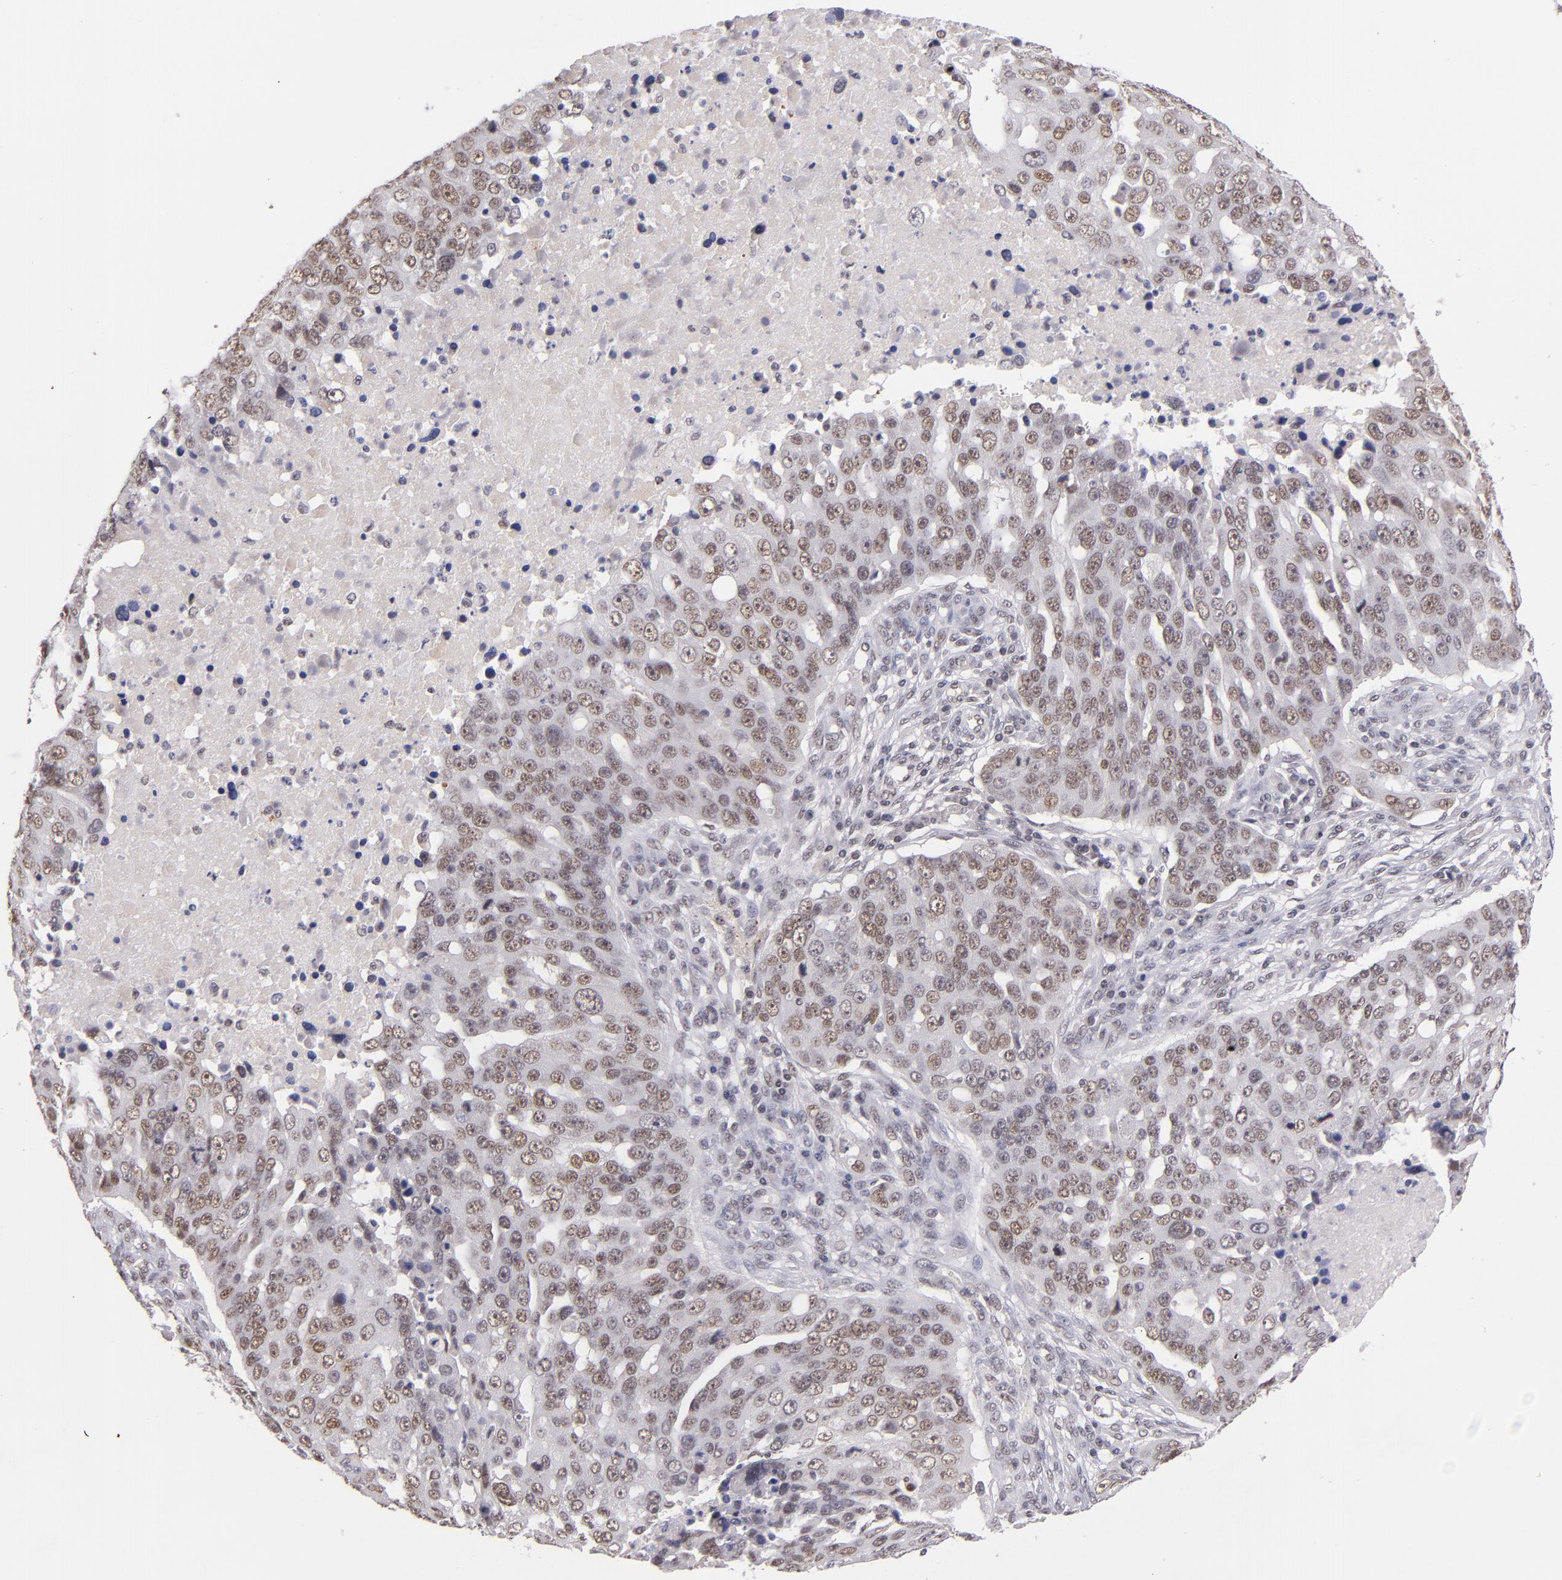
{"staining": {"intensity": "moderate", "quantity": "25%-75%", "location": "nuclear"}, "tissue": "ovarian cancer", "cell_type": "Tumor cells", "image_type": "cancer", "snomed": [{"axis": "morphology", "description": "Carcinoma, endometroid"}, {"axis": "topography", "description": "Ovary"}], "caption": "Immunohistochemistry photomicrograph of neoplastic tissue: ovarian endometroid carcinoma stained using immunohistochemistry shows medium levels of moderate protein expression localized specifically in the nuclear of tumor cells, appearing as a nuclear brown color.", "gene": "ZNF148", "patient": {"sex": "female", "age": 75}}